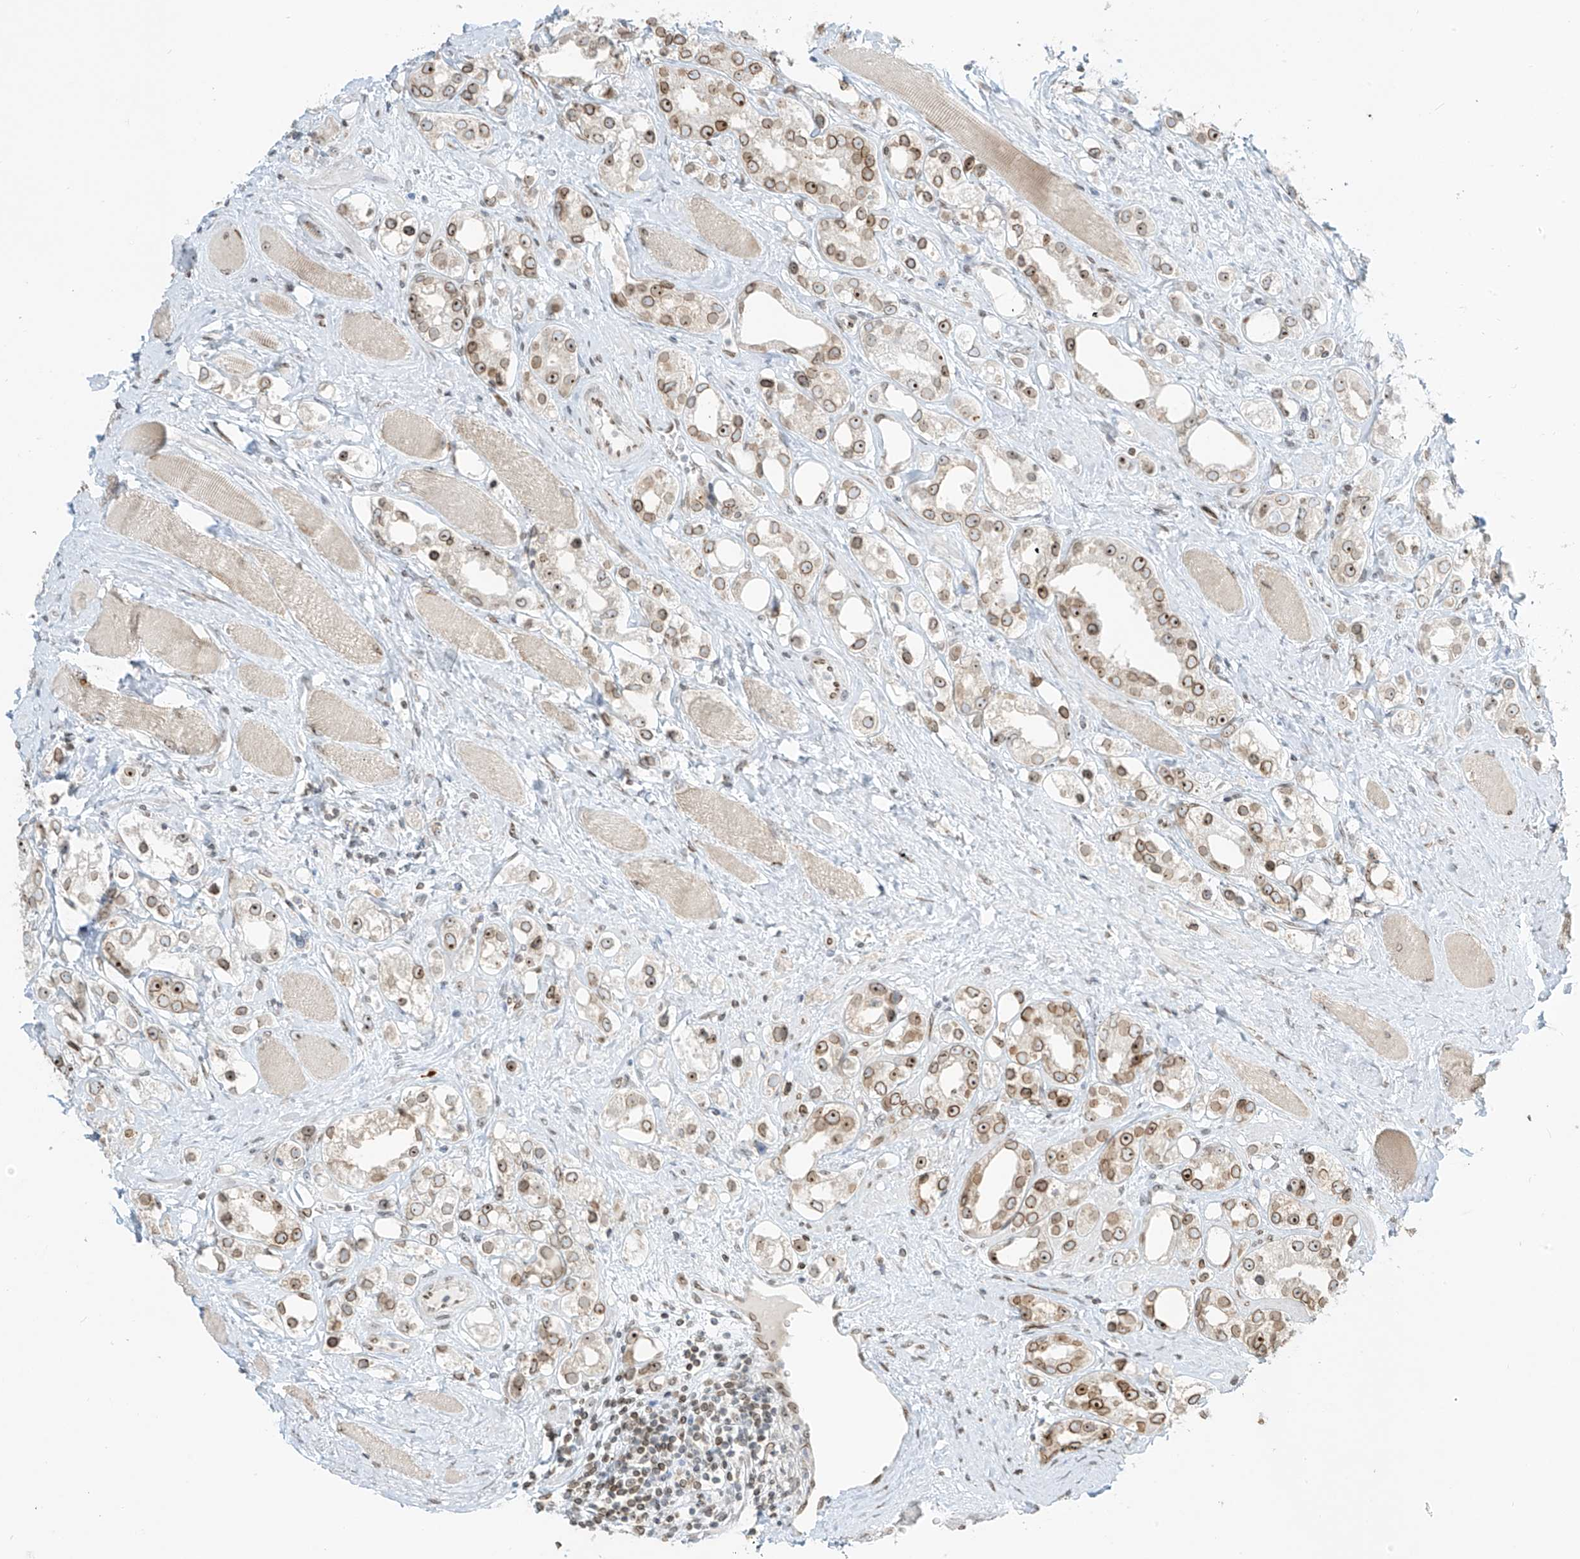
{"staining": {"intensity": "moderate", "quantity": "25%-75%", "location": "cytoplasmic/membranous,nuclear"}, "tissue": "prostate cancer", "cell_type": "Tumor cells", "image_type": "cancer", "snomed": [{"axis": "morphology", "description": "Adenocarcinoma, NOS"}, {"axis": "topography", "description": "Prostate"}], "caption": "Prostate cancer tissue exhibits moderate cytoplasmic/membranous and nuclear positivity in about 25%-75% of tumor cells, visualized by immunohistochemistry.", "gene": "SAMD15", "patient": {"sex": "male", "age": 79}}